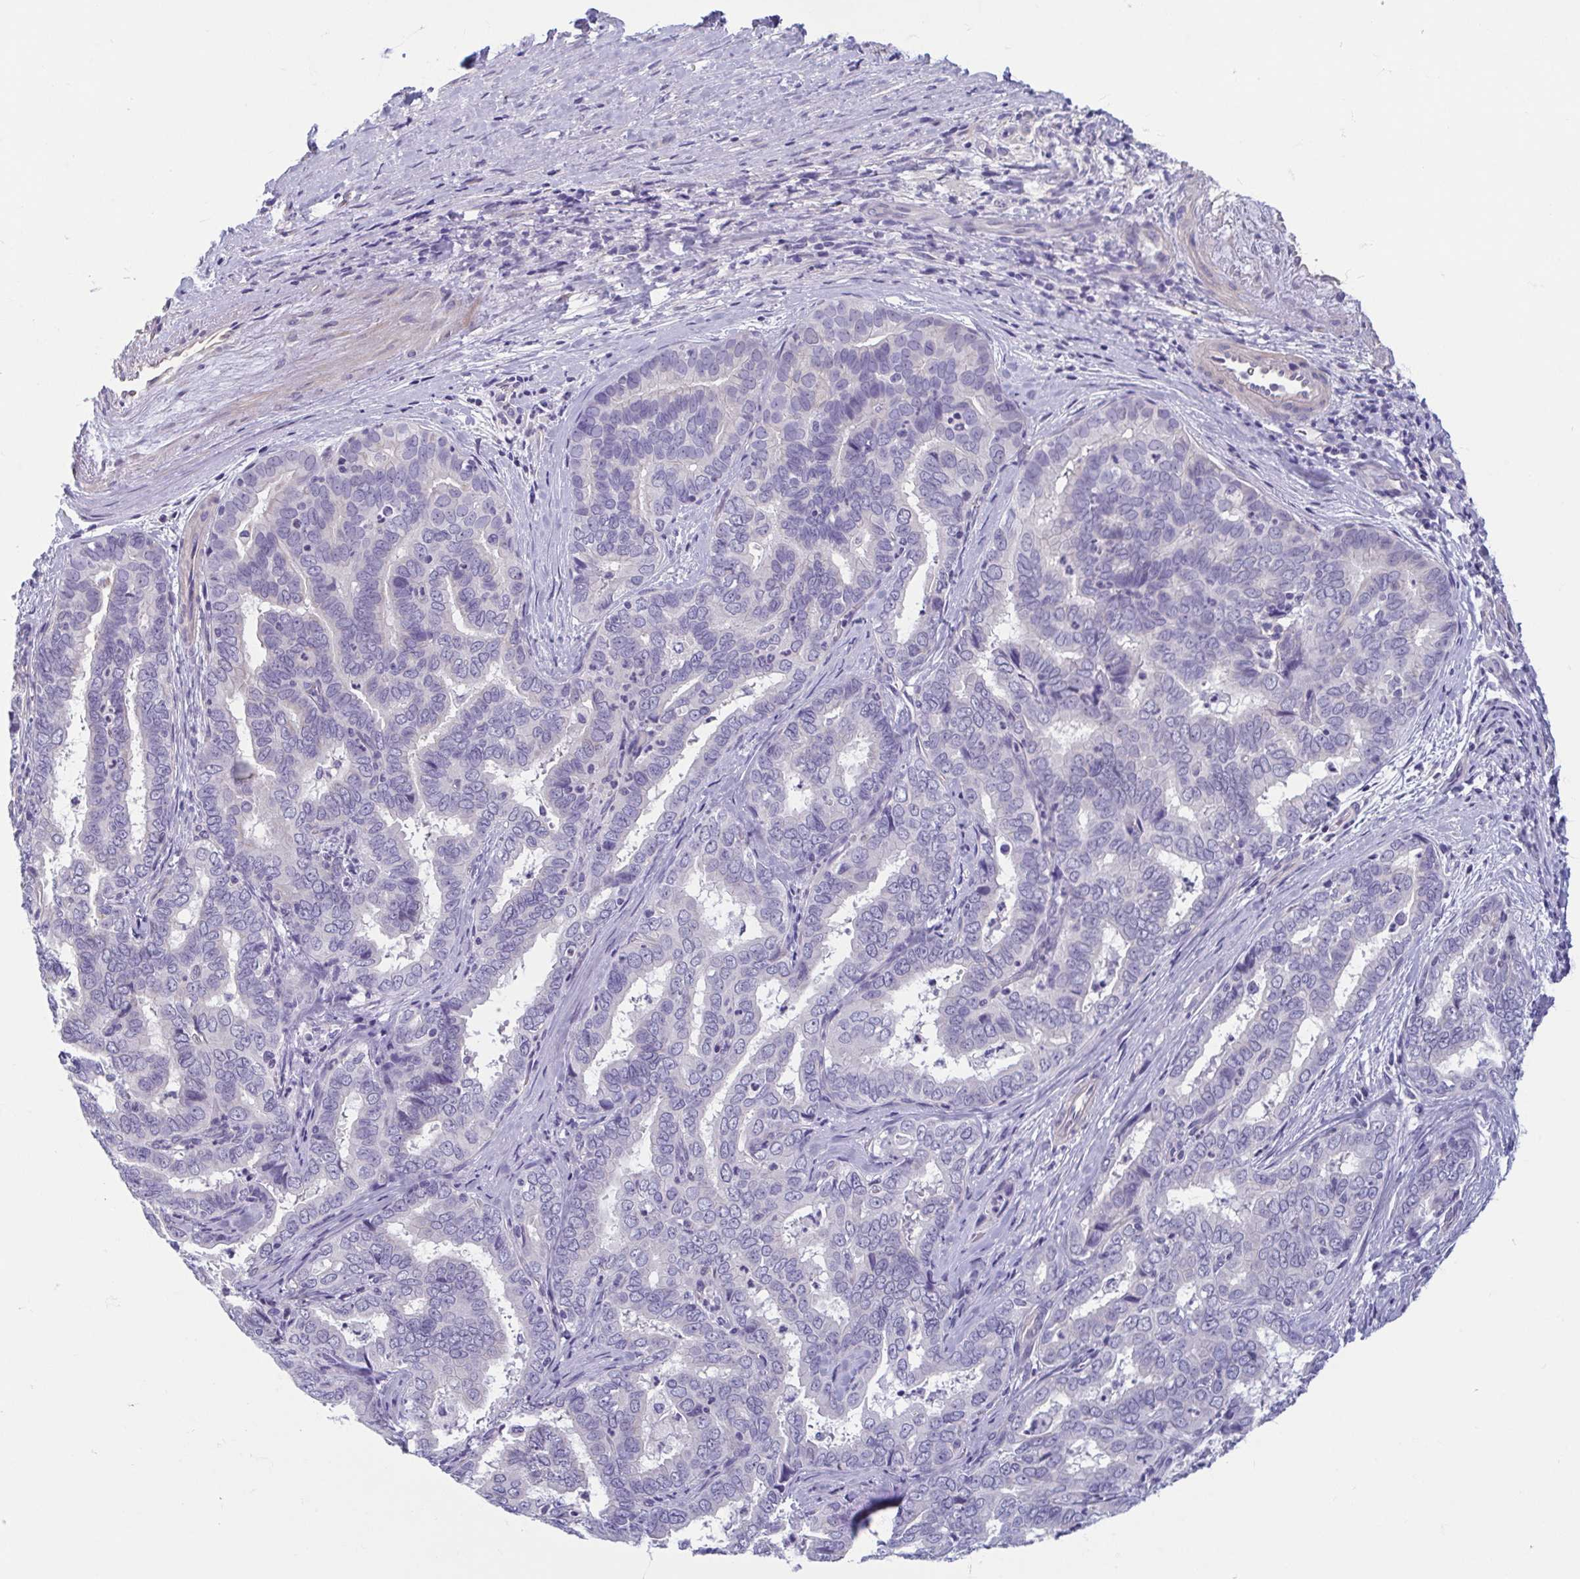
{"staining": {"intensity": "negative", "quantity": "none", "location": "none"}, "tissue": "liver cancer", "cell_type": "Tumor cells", "image_type": "cancer", "snomed": [{"axis": "morphology", "description": "Cholangiocarcinoma"}, {"axis": "topography", "description": "Liver"}], "caption": "The immunohistochemistry micrograph has no significant staining in tumor cells of cholangiocarcinoma (liver) tissue.", "gene": "MORC4", "patient": {"sex": "female", "age": 64}}